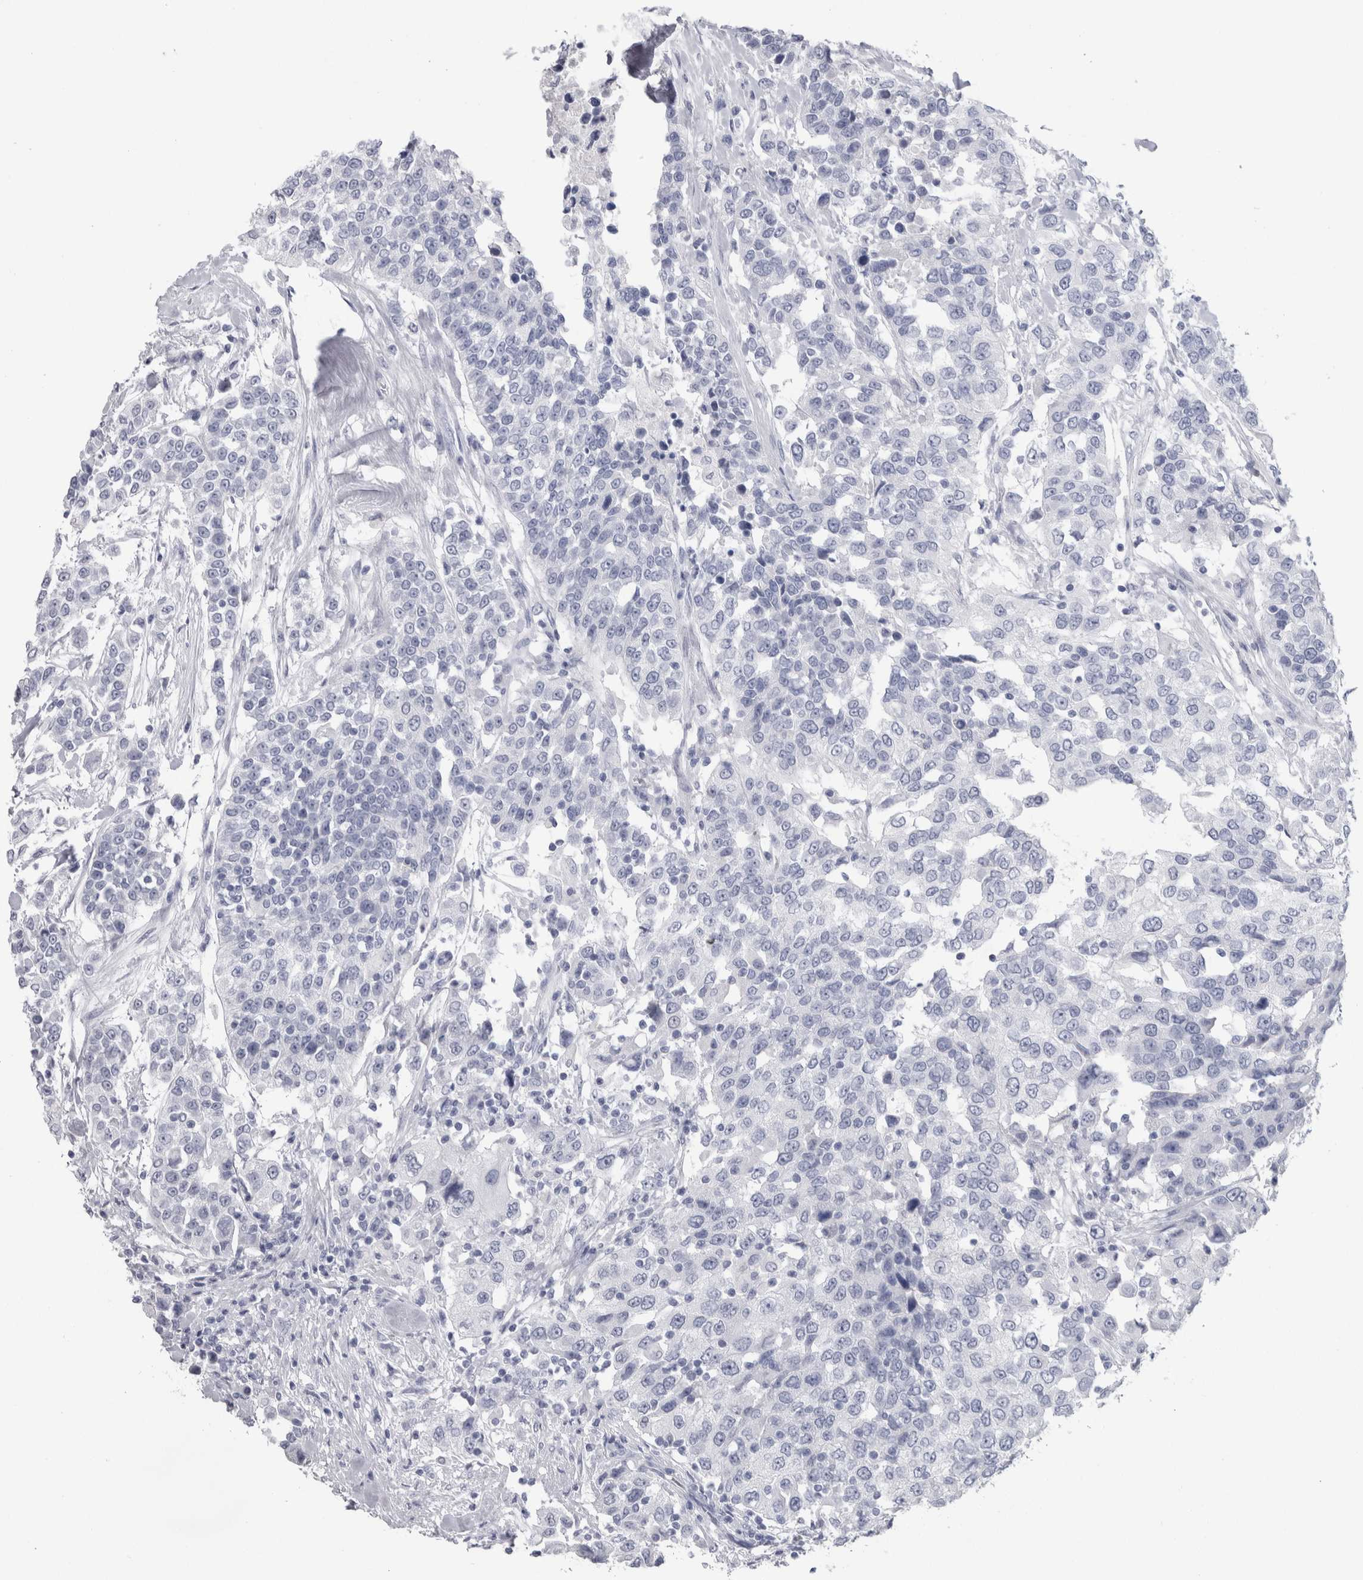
{"staining": {"intensity": "negative", "quantity": "none", "location": "none"}, "tissue": "urothelial cancer", "cell_type": "Tumor cells", "image_type": "cancer", "snomed": [{"axis": "morphology", "description": "Urothelial carcinoma, High grade"}, {"axis": "topography", "description": "Urinary bladder"}], "caption": "Tumor cells show no significant protein expression in urothelial cancer.", "gene": "PTH", "patient": {"sex": "female", "age": 80}}